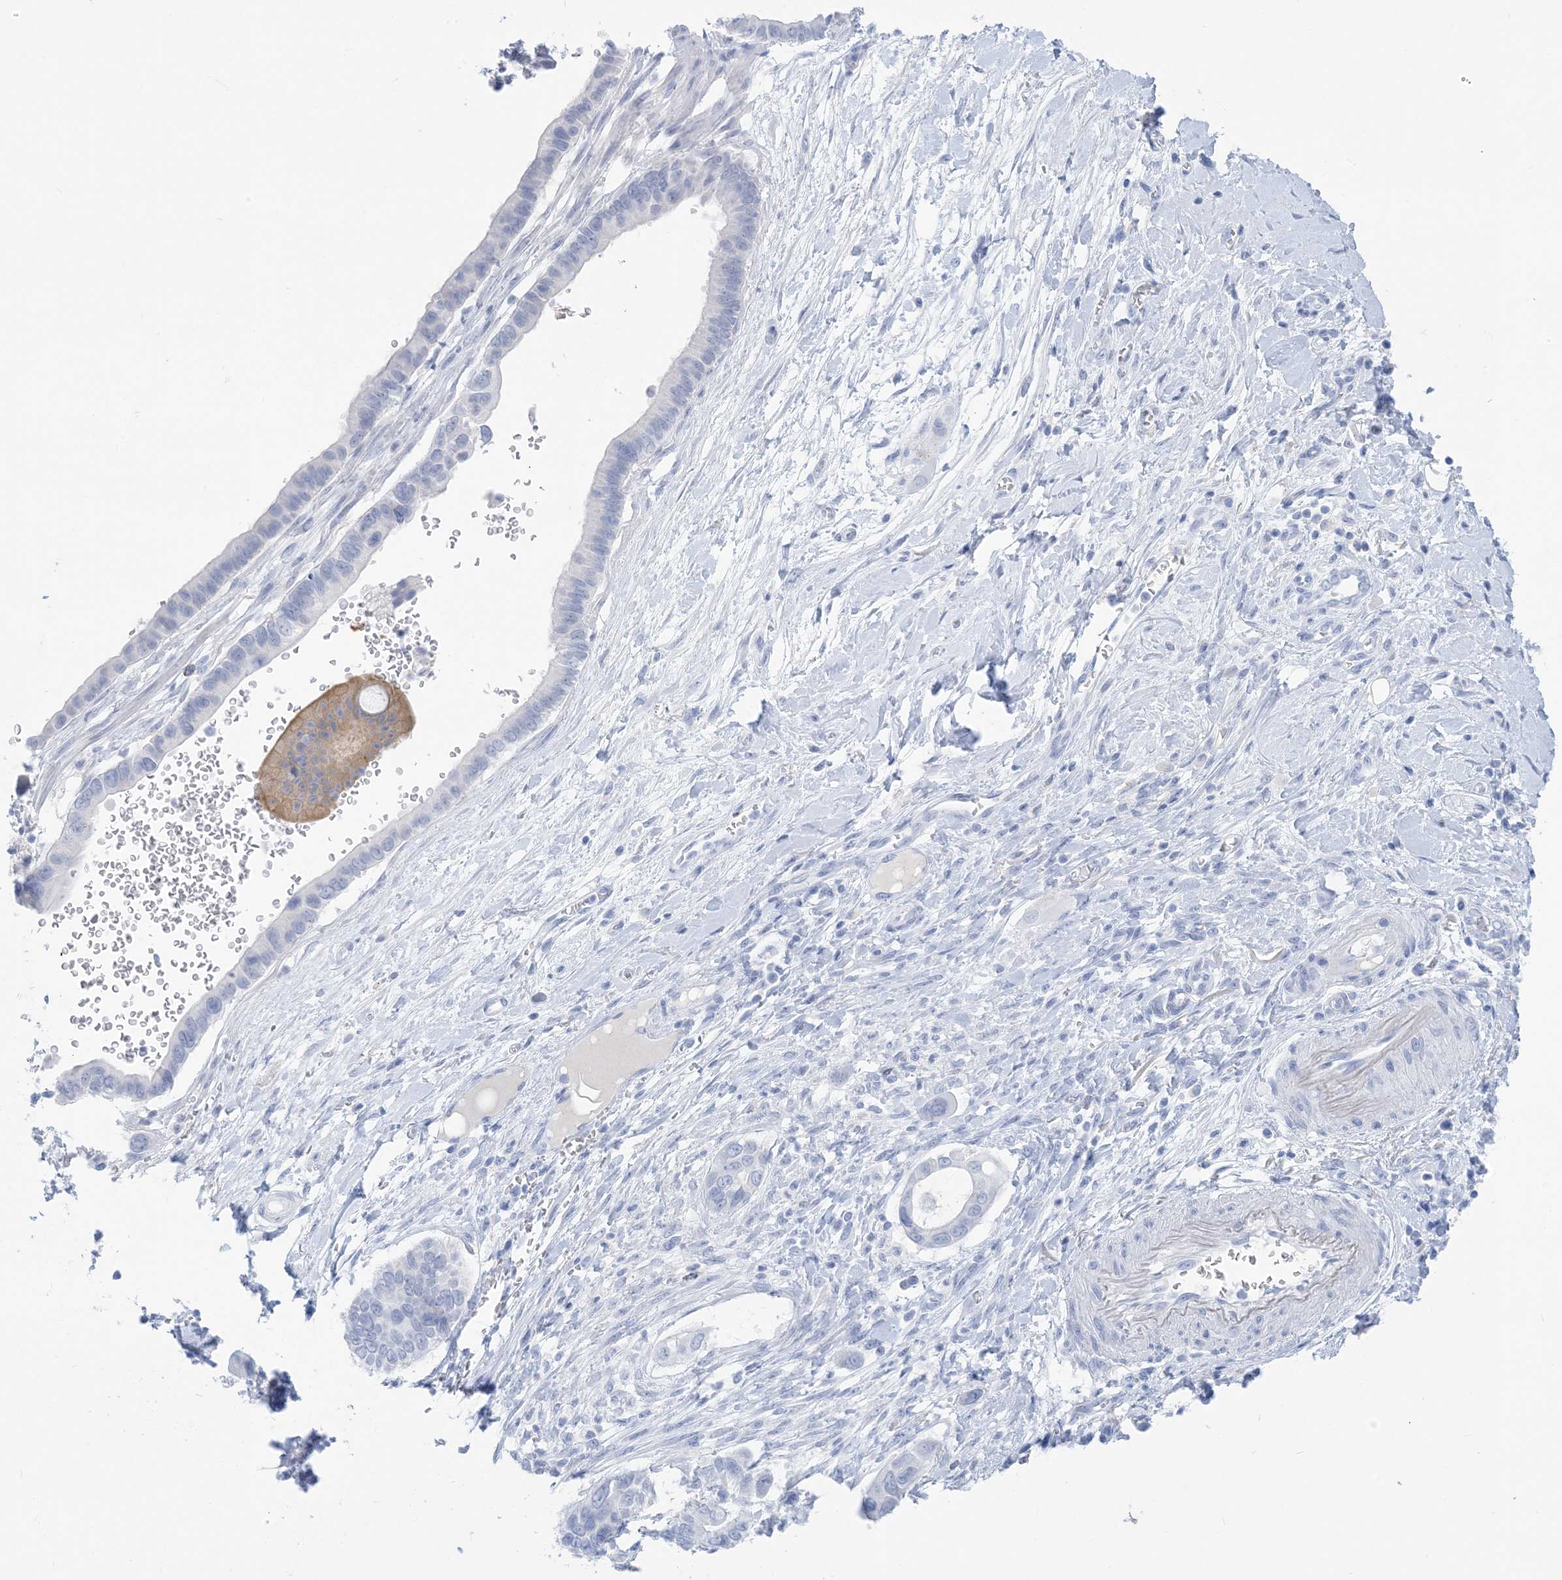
{"staining": {"intensity": "negative", "quantity": "none", "location": "none"}, "tissue": "pancreatic cancer", "cell_type": "Tumor cells", "image_type": "cancer", "snomed": [{"axis": "morphology", "description": "Adenocarcinoma, NOS"}, {"axis": "topography", "description": "Pancreas"}], "caption": "This histopathology image is of pancreatic cancer (adenocarcinoma) stained with immunohistochemistry to label a protein in brown with the nuclei are counter-stained blue. There is no expression in tumor cells.", "gene": "SH3YL1", "patient": {"sex": "male", "age": 68}}